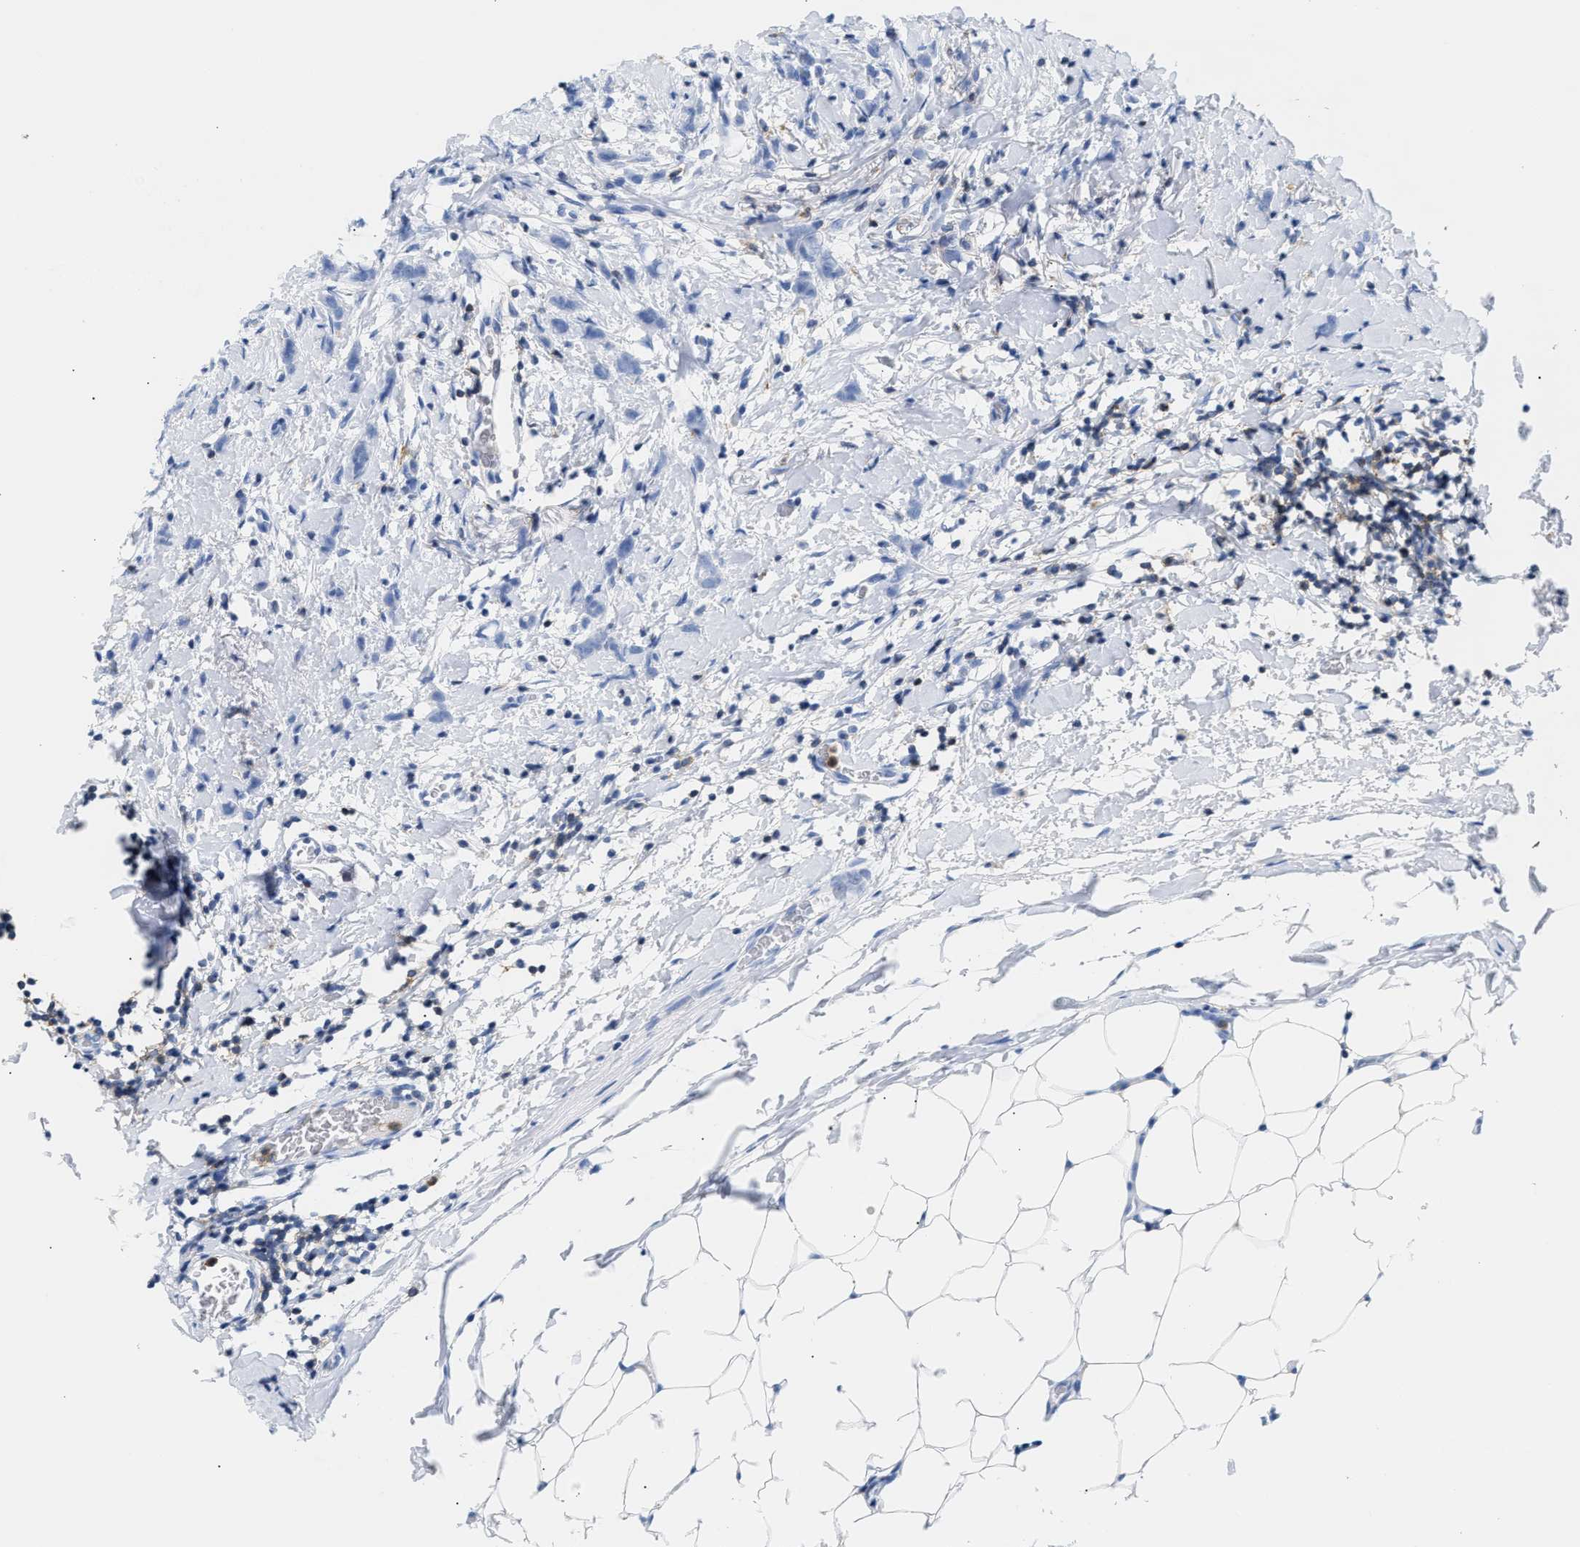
{"staining": {"intensity": "negative", "quantity": "none", "location": "none"}, "tissue": "breast cancer", "cell_type": "Tumor cells", "image_type": "cancer", "snomed": [{"axis": "morphology", "description": "Lobular carcinoma, in situ"}, {"axis": "morphology", "description": "Lobular carcinoma"}, {"axis": "topography", "description": "Breast"}], "caption": "The micrograph reveals no significant positivity in tumor cells of lobular carcinoma in situ (breast).", "gene": "LCP1", "patient": {"sex": "female", "age": 41}}